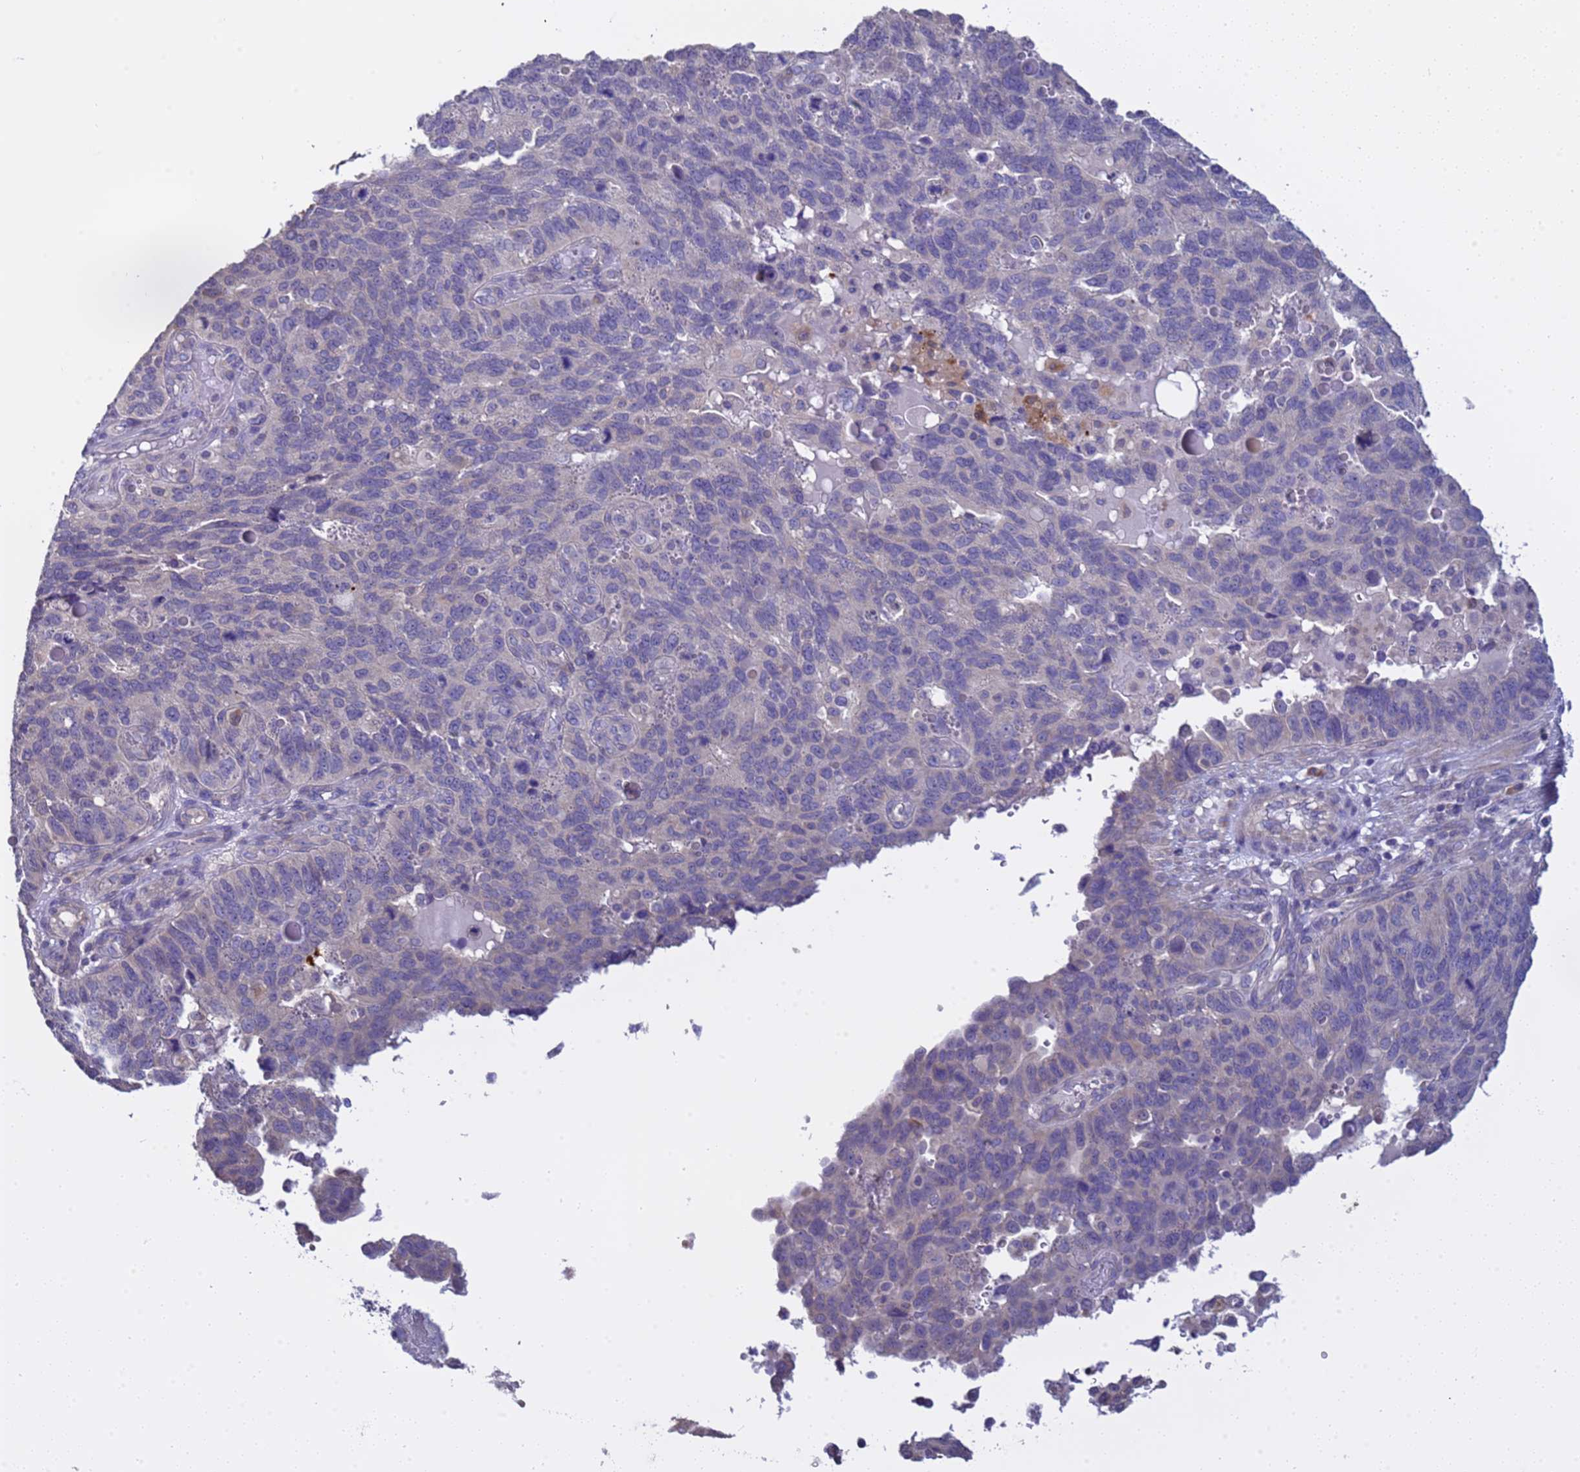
{"staining": {"intensity": "negative", "quantity": "none", "location": "none"}, "tissue": "endometrial cancer", "cell_type": "Tumor cells", "image_type": "cancer", "snomed": [{"axis": "morphology", "description": "Adenocarcinoma, NOS"}, {"axis": "topography", "description": "Endometrium"}], "caption": "Endometrial adenocarcinoma was stained to show a protein in brown. There is no significant staining in tumor cells.", "gene": "ELMOD2", "patient": {"sex": "female", "age": 66}}